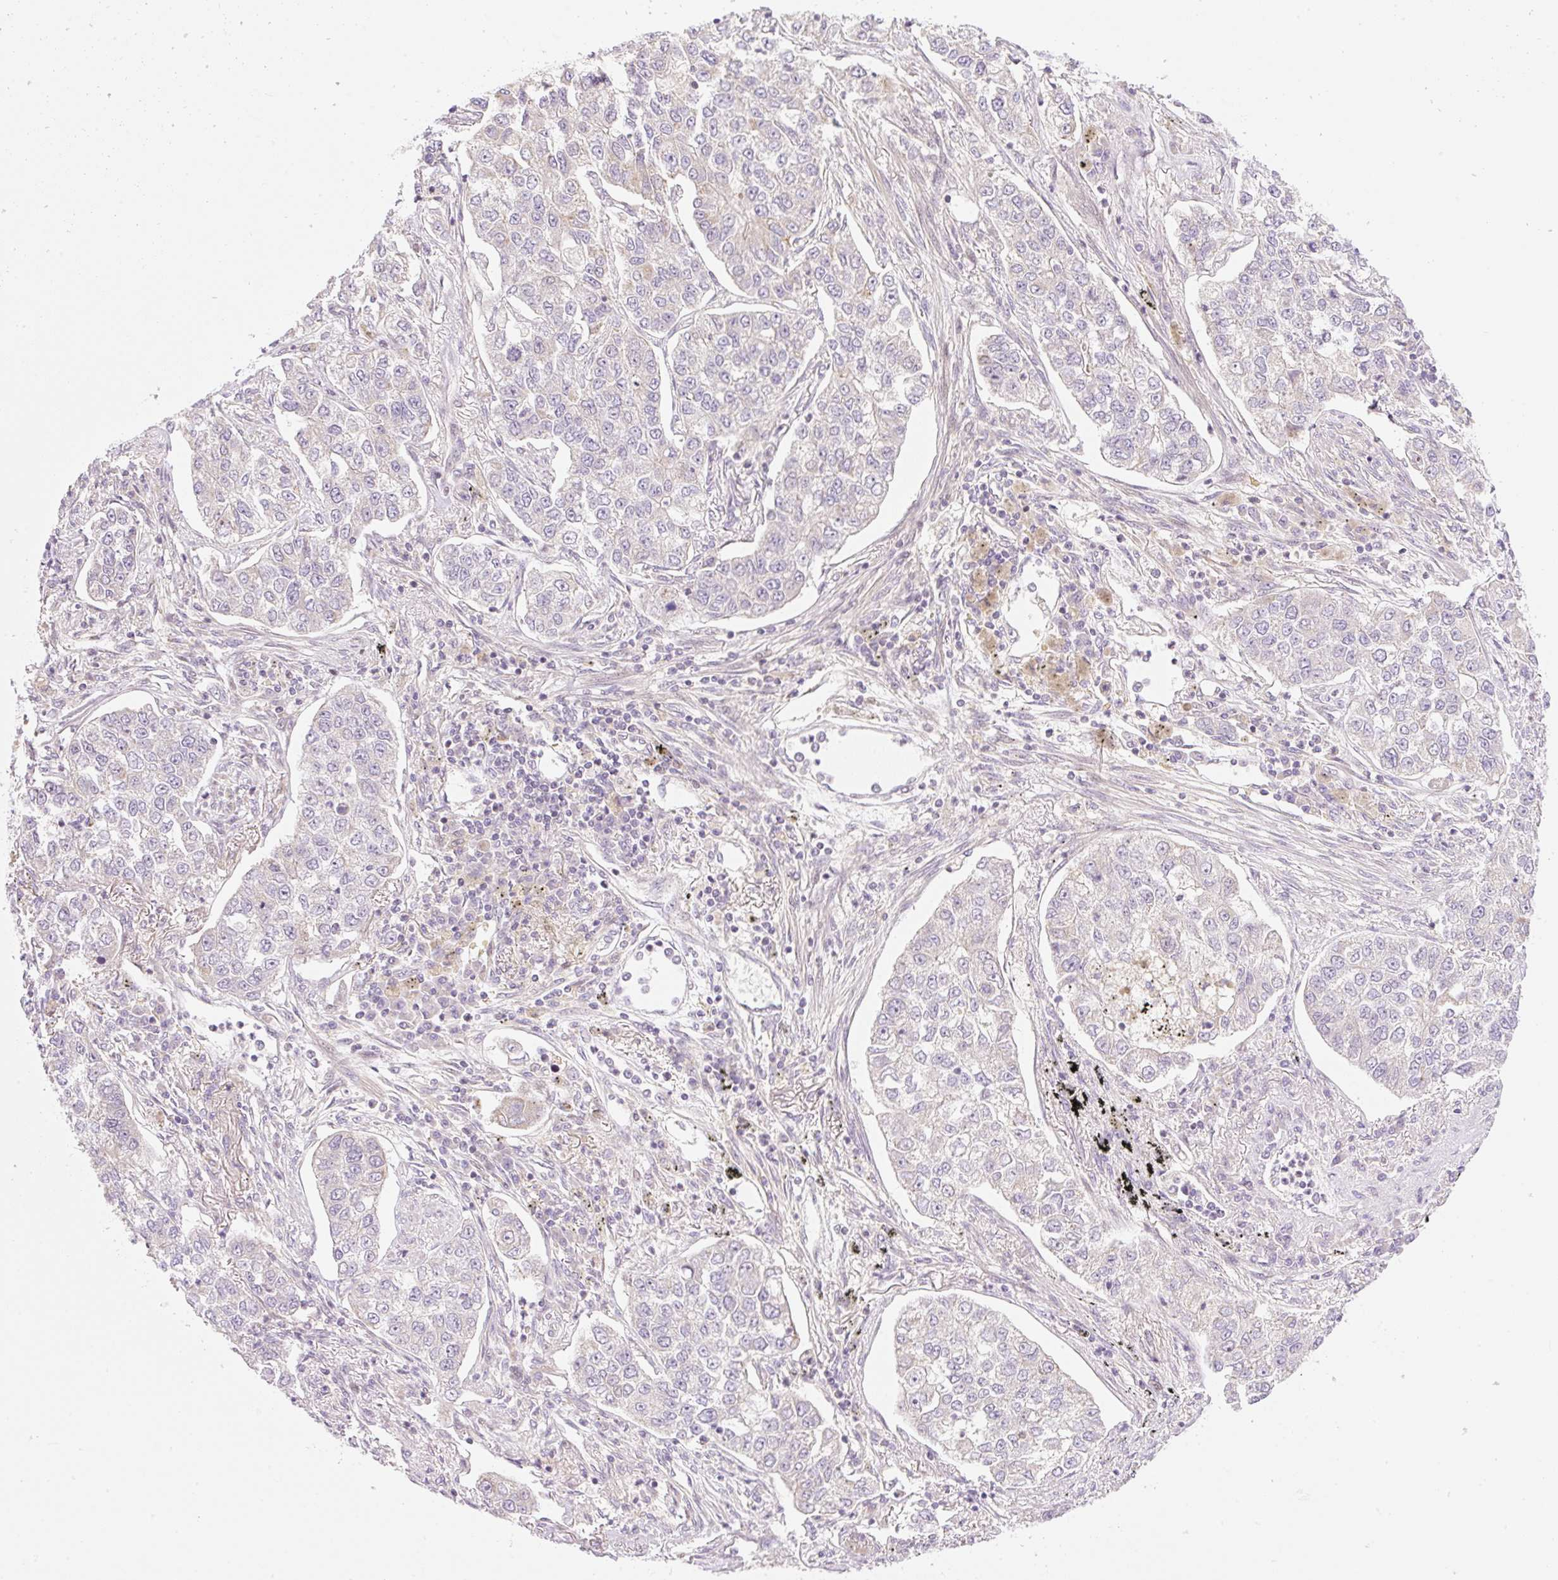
{"staining": {"intensity": "negative", "quantity": "none", "location": "none"}, "tissue": "lung cancer", "cell_type": "Tumor cells", "image_type": "cancer", "snomed": [{"axis": "morphology", "description": "Adenocarcinoma, NOS"}, {"axis": "topography", "description": "Lung"}], "caption": "Immunohistochemistry (IHC) histopathology image of human lung cancer (adenocarcinoma) stained for a protein (brown), which reveals no staining in tumor cells.", "gene": "ZNF394", "patient": {"sex": "male", "age": 49}}